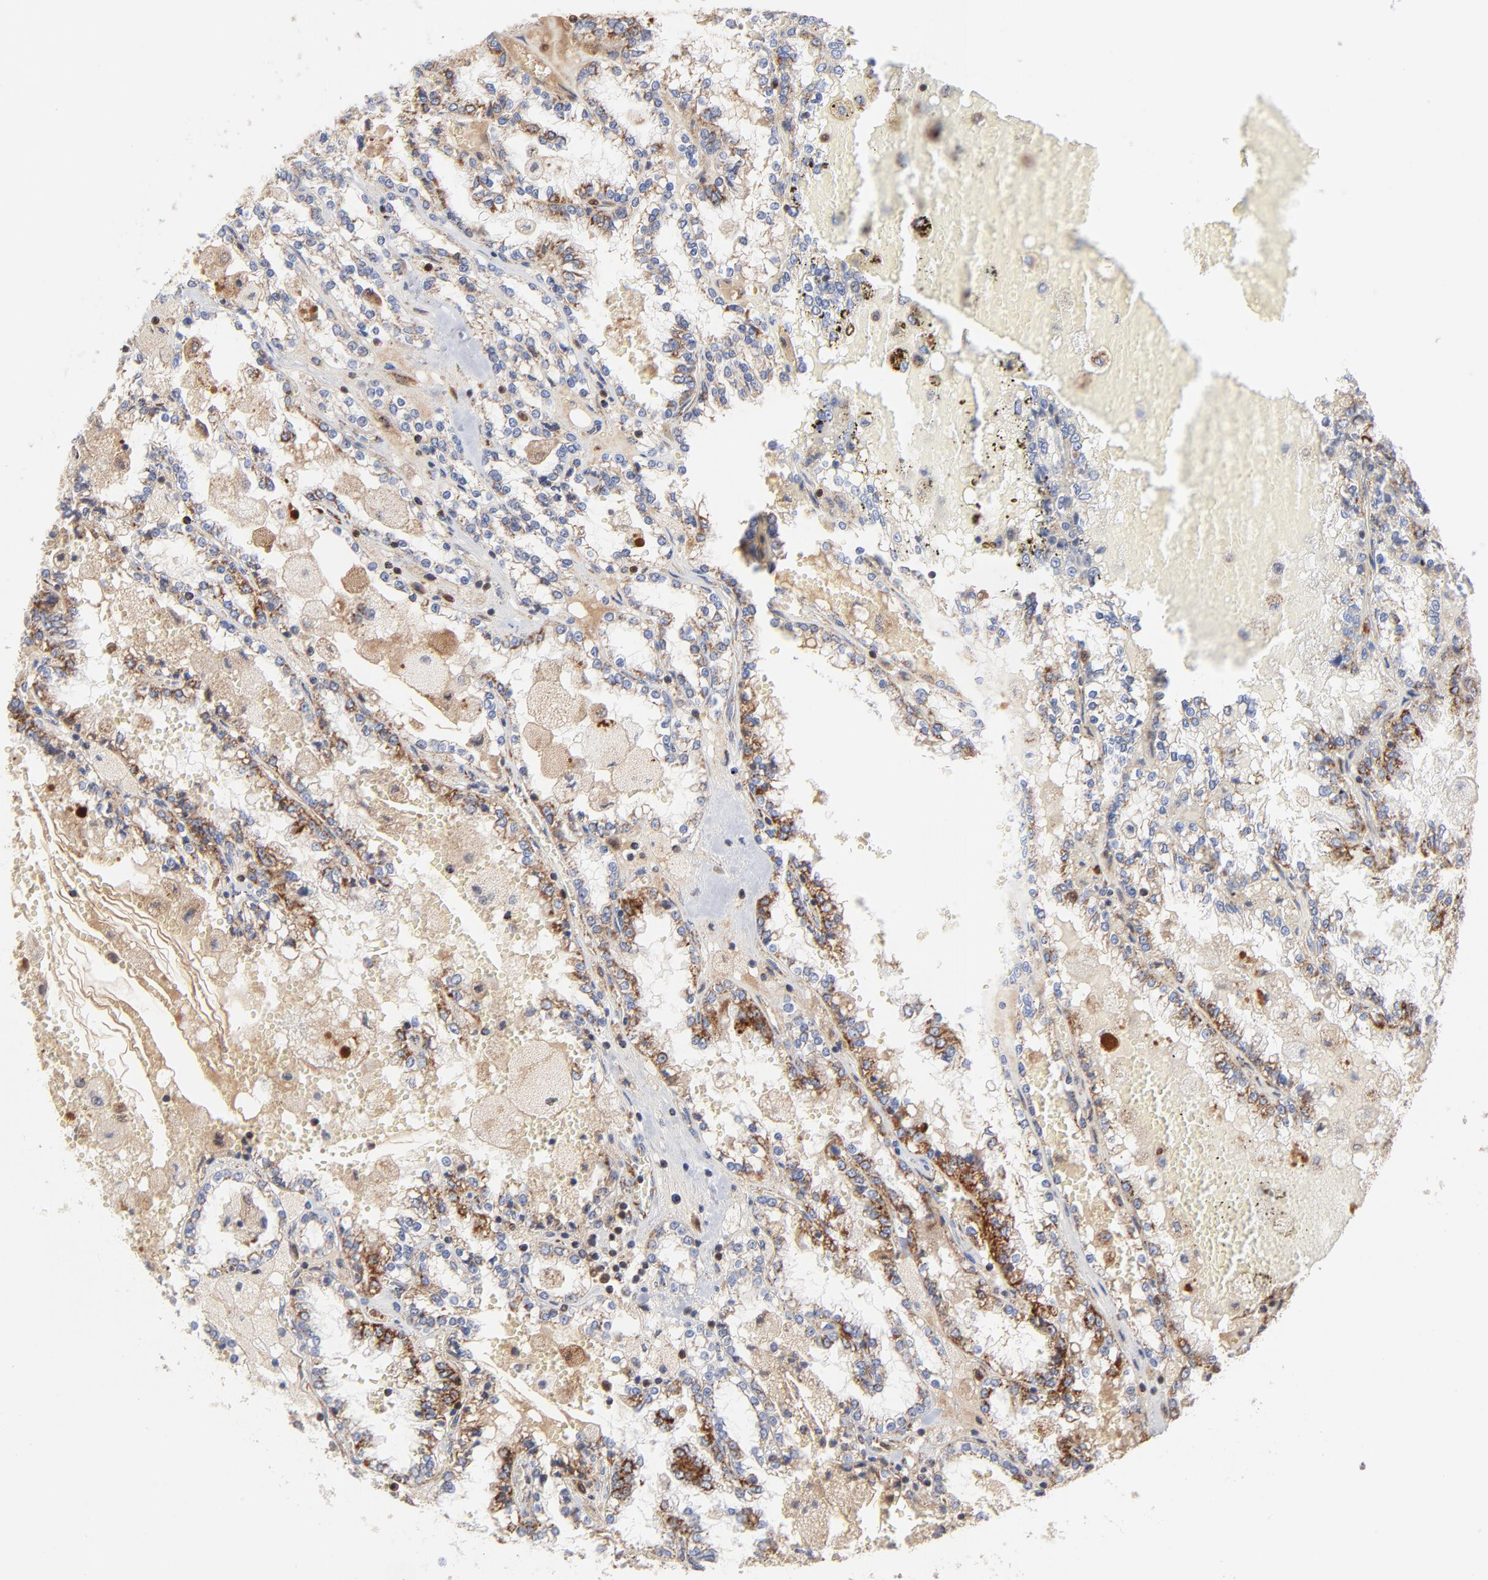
{"staining": {"intensity": "strong", "quantity": "25%-75%", "location": "cytoplasmic/membranous"}, "tissue": "renal cancer", "cell_type": "Tumor cells", "image_type": "cancer", "snomed": [{"axis": "morphology", "description": "Adenocarcinoma, NOS"}, {"axis": "topography", "description": "Kidney"}], "caption": "Immunohistochemistry (DAB (3,3'-diaminobenzidine)) staining of human adenocarcinoma (renal) demonstrates strong cytoplasmic/membranous protein staining in about 25%-75% of tumor cells.", "gene": "DIABLO", "patient": {"sex": "female", "age": 56}}